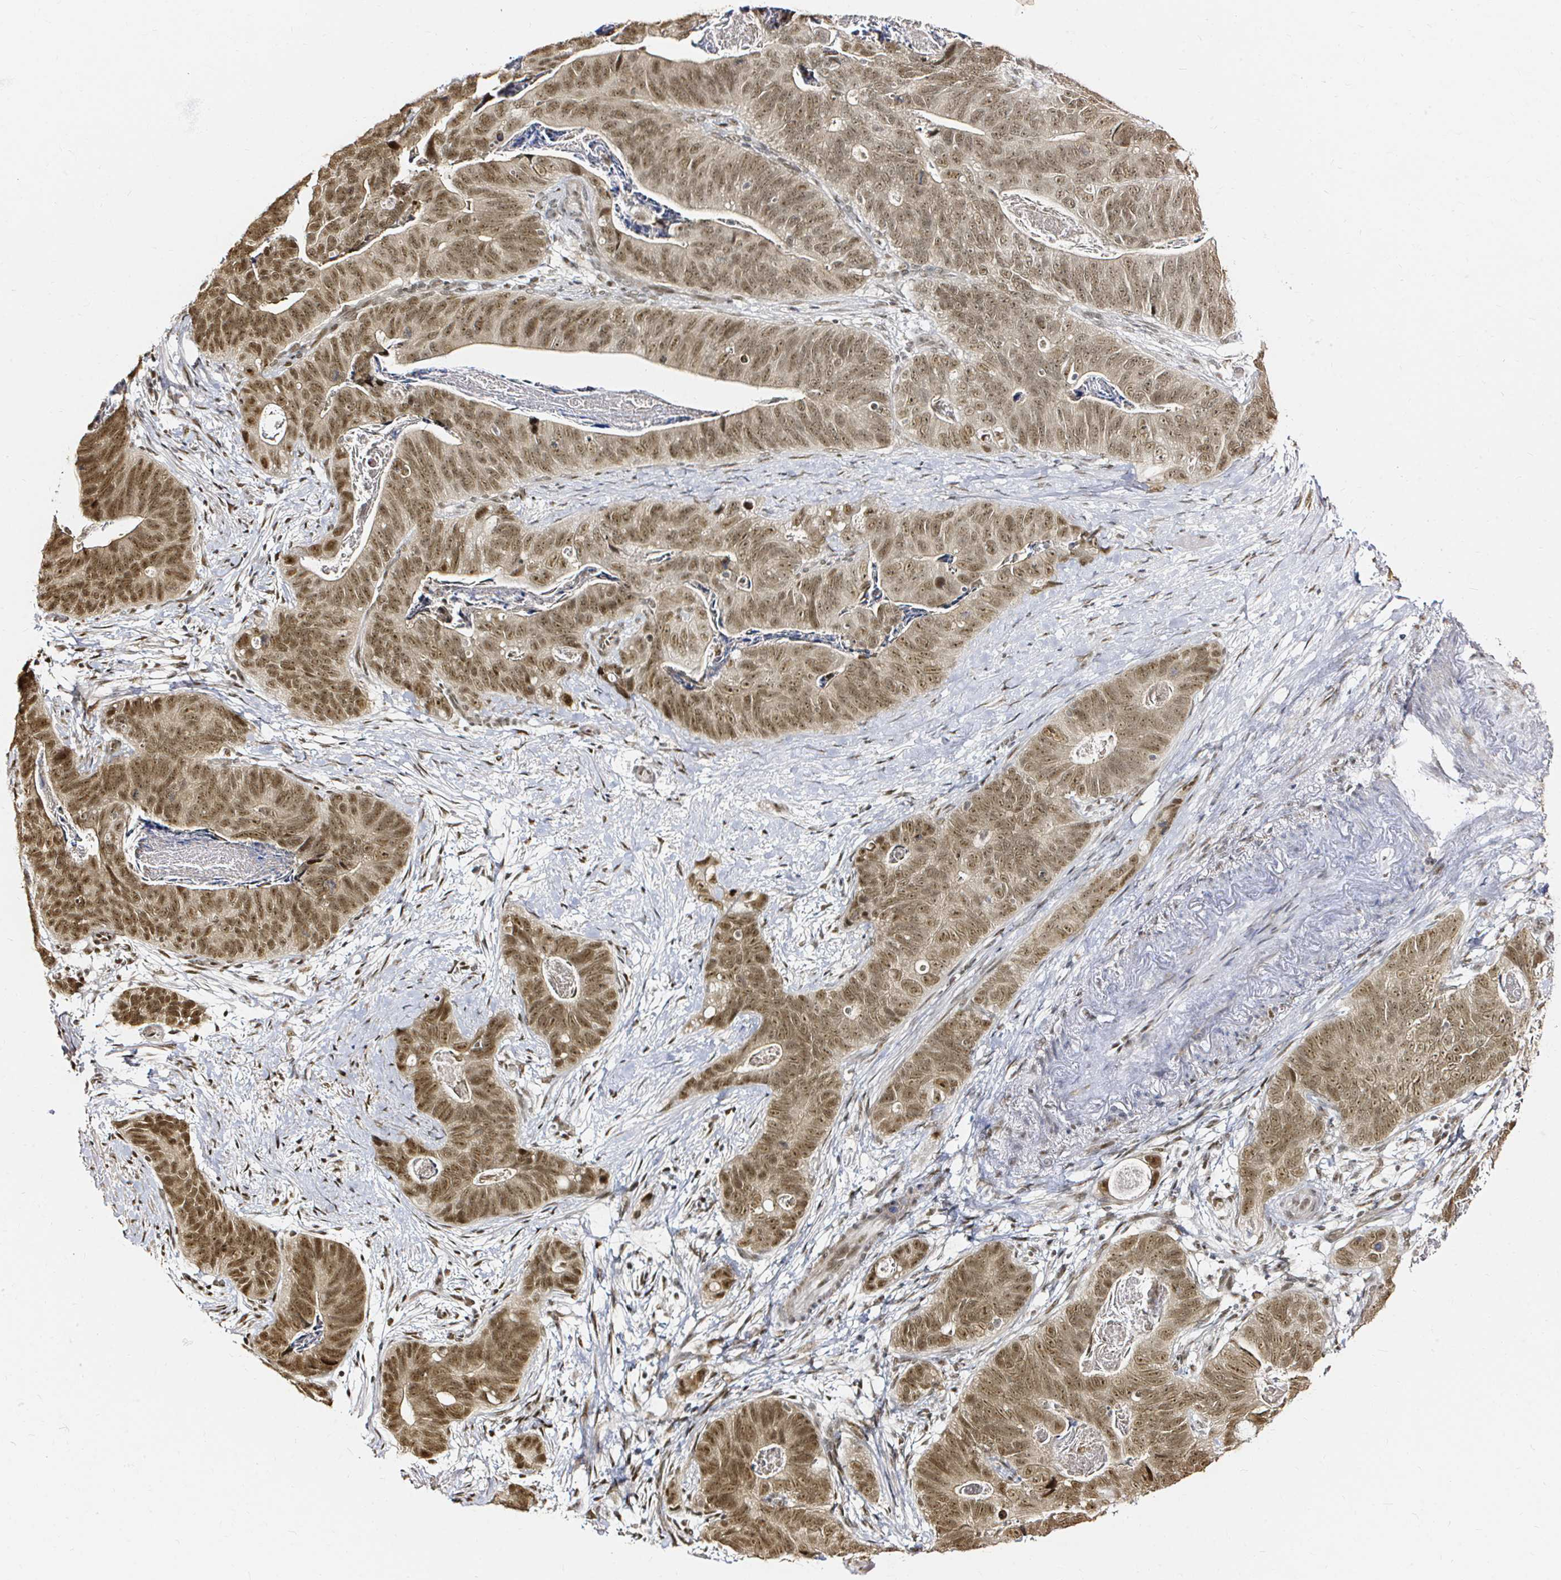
{"staining": {"intensity": "moderate", "quantity": ">75%", "location": "nuclear"}, "tissue": "stomach cancer", "cell_type": "Tumor cells", "image_type": "cancer", "snomed": [{"axis": "morphology", "description": "Normal tissue, NOS"}, {"axis": "morphology", "description": "Adenocarcinoma, NOS"}, {"axis": "topography", "description": "Stomach"}], "caption": "Tumor cells reveal moderate nuclear staining in approximately >75% of cells in stomach cancer. (DAB (3,3'-diaminobenzidine) = brown stain, brightfield microscopy at high magnification).", "gene": "SNRPC", "patient": {"sex": "female", "age": 89}}